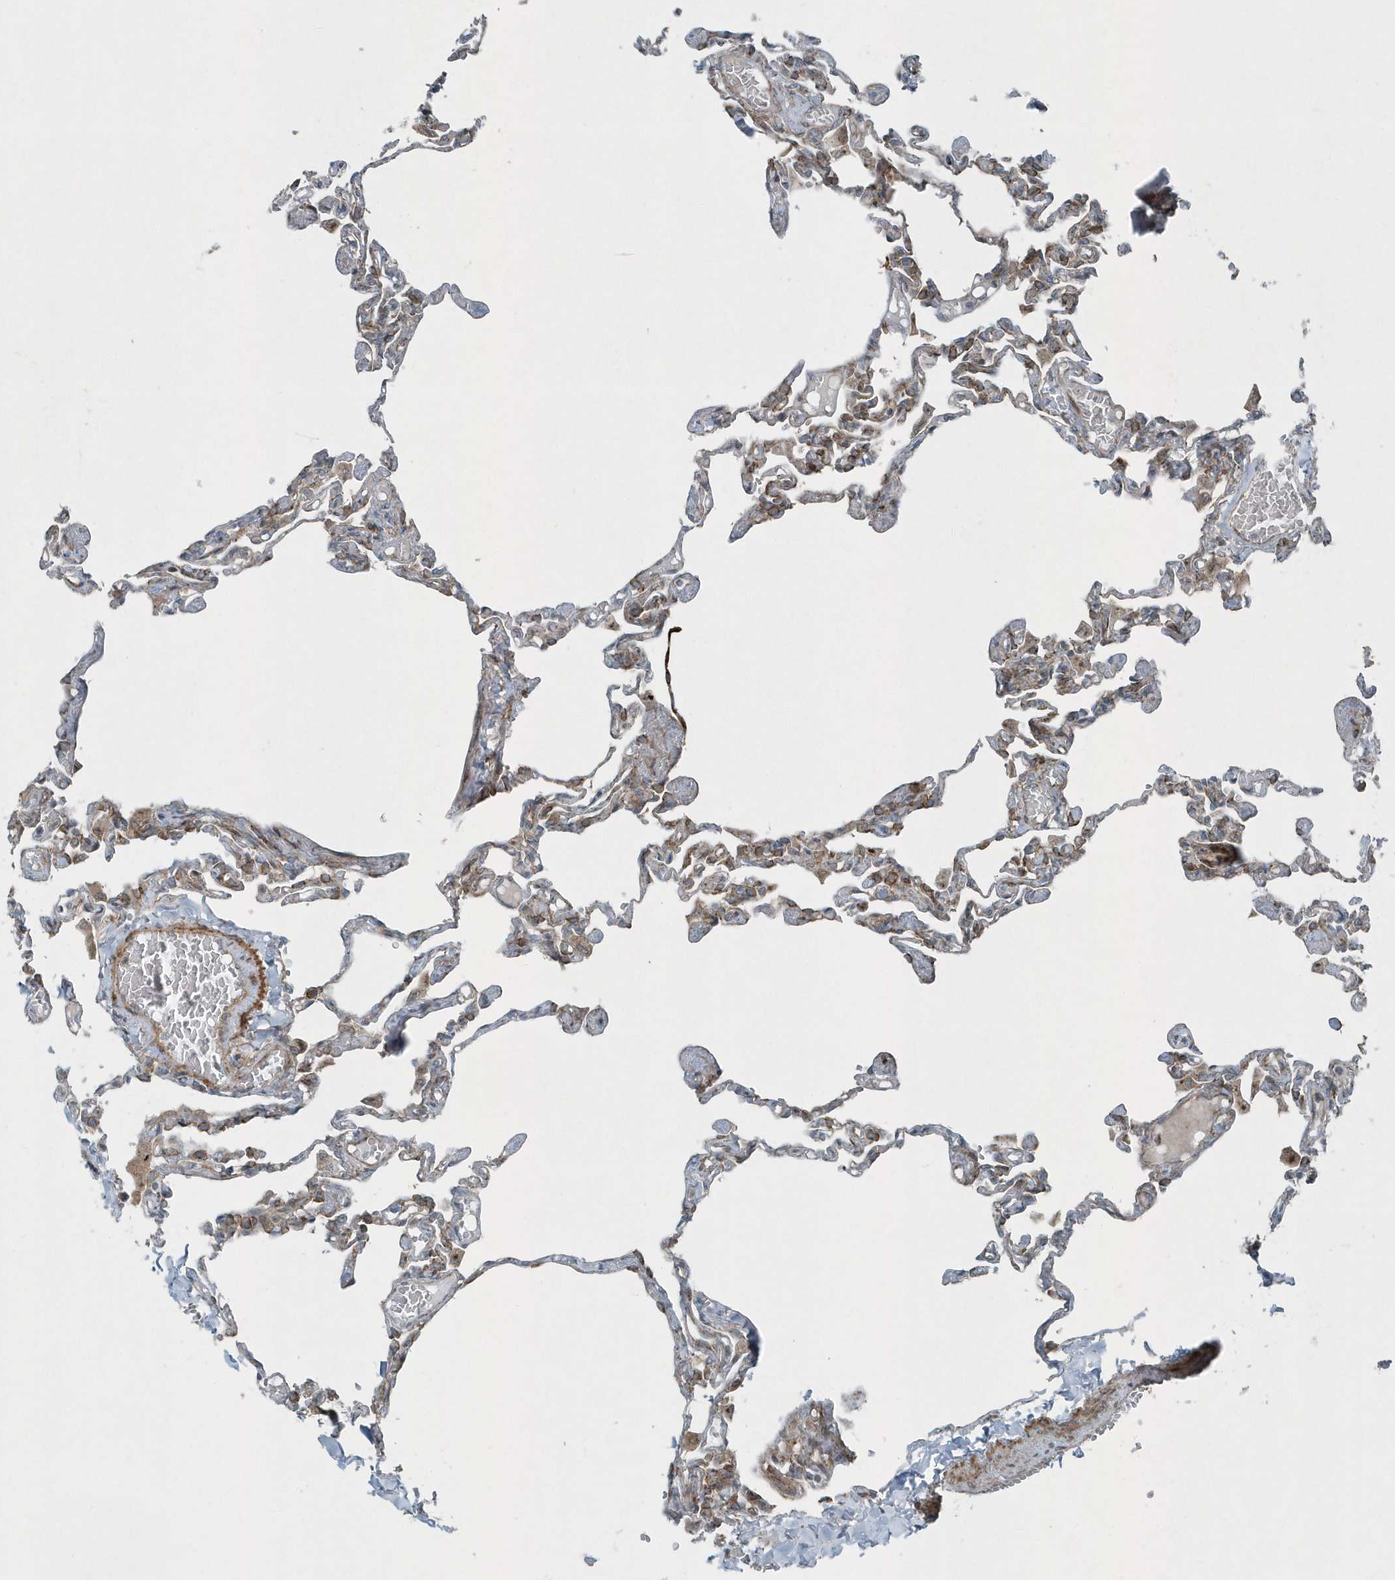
{"staining": {"intensity": "moderate", "quantity": "<25%", "location": "cytoplasmic/membranous"}, "tissue": "lung", "cell_type": "Alveolar cells", "image_type": "normal", "snomed": [{"axis": "morphology", "description": "Normal tissue, NOS"}, {"axis": "topography", "description": "Lung"}], "caption": "Alveolar cells exhibit low levels of moderate cytoplasmic/membranous staining in approximately <25% of cells in normal lung.", "gene": "GCC2", "patient": {"sex": "male", "age": 21}}